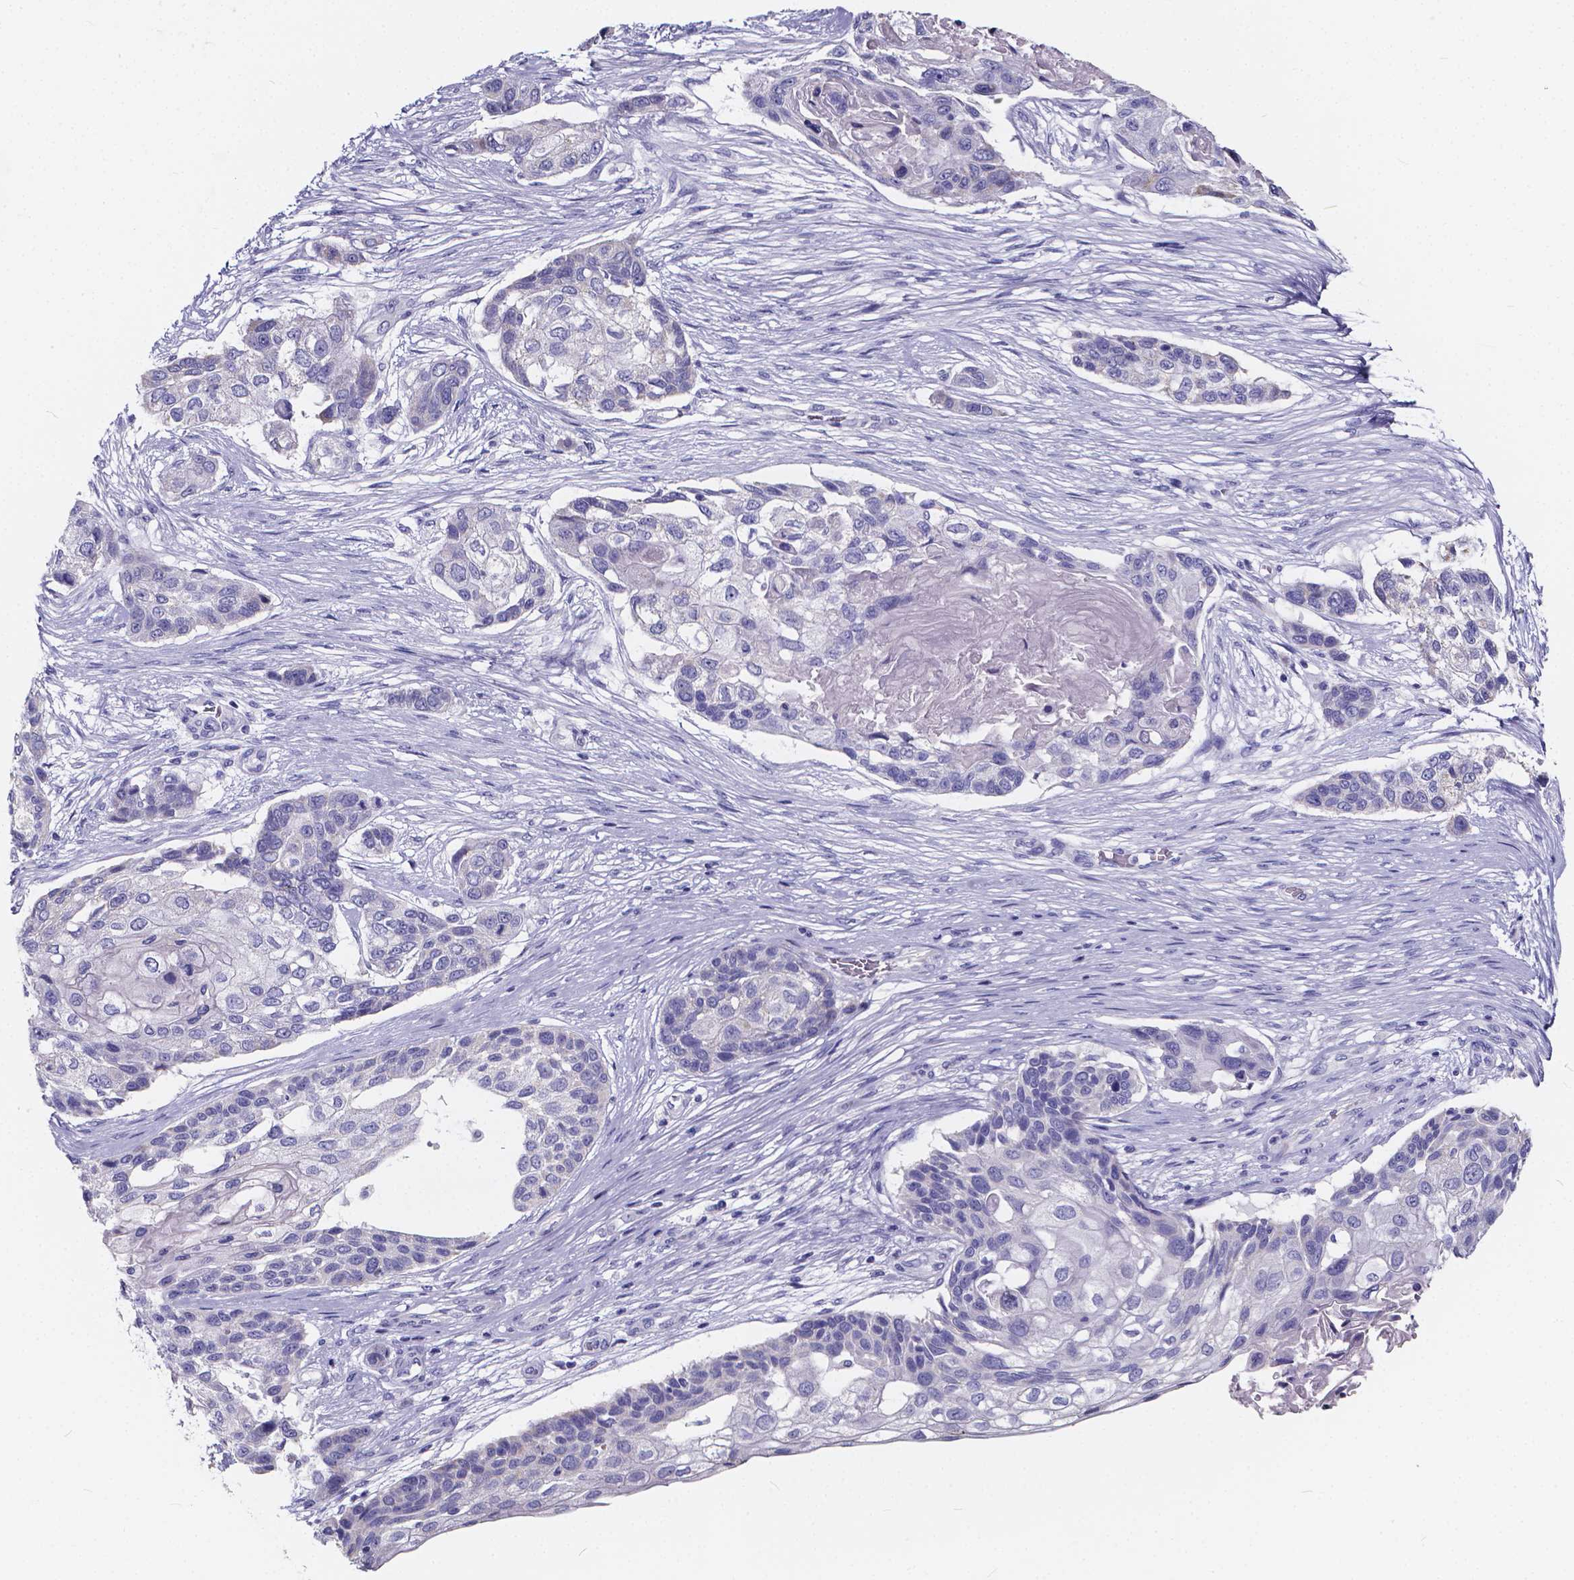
{"staining": {"intensity": "negative", "quantity": "none", "location": "none"}, "tissue": "lung cancer", "cell_type": "Tumor cells", "image_type": "cancer", "snomed": [{"axis": "morphology", "description": "Squamous cell carcinoma, NOS"}, {"axis": "topography", "description": "Lung"}], "caption": "Histopathology image shows no protein staining in tumor cells of squamous cell carcinoma (lung) tissue.", "gene": "SPEF2", "patient": {"sex": "male", "age": 69}}